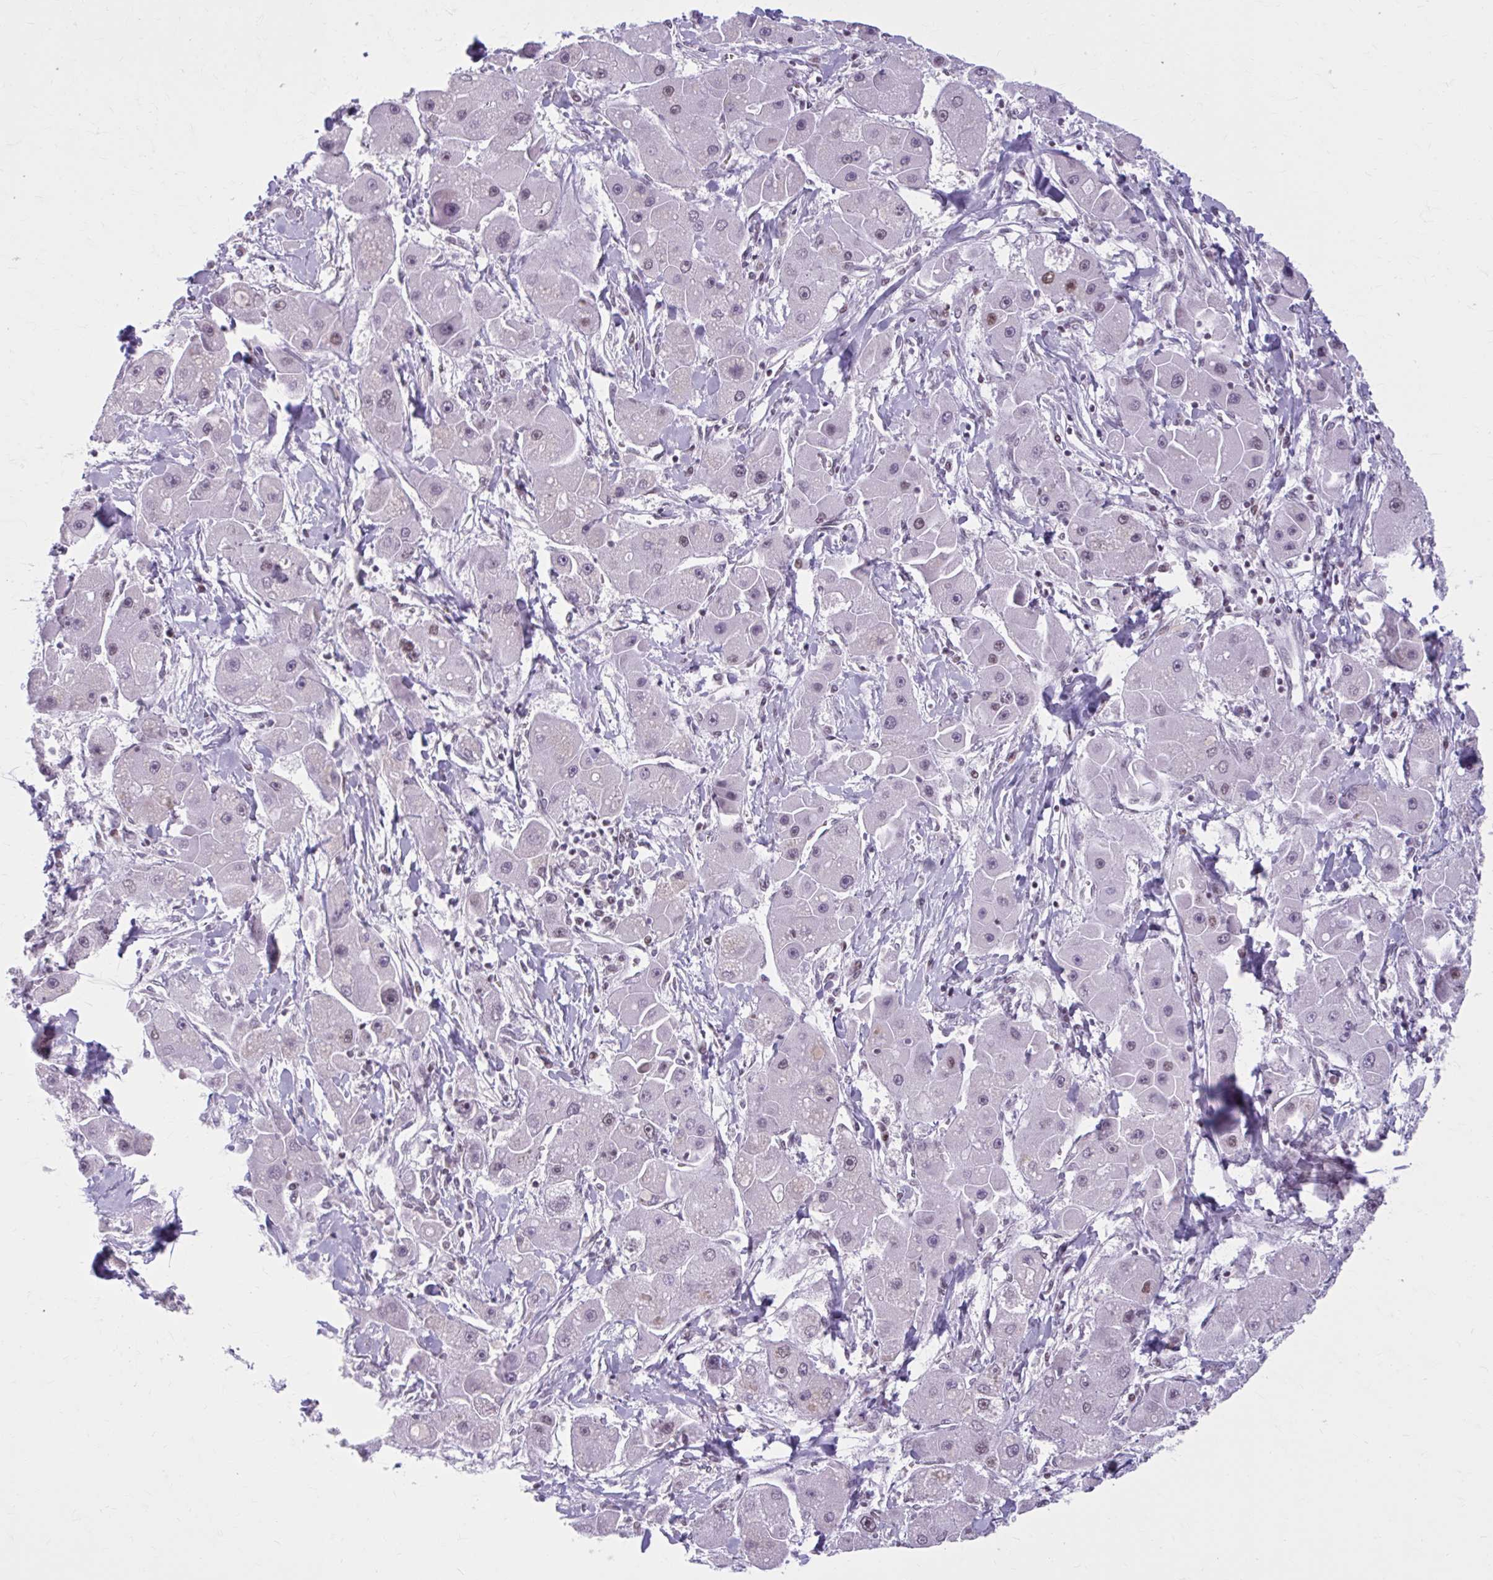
{"staining": {"intensity": "weak", "quantity": "25%-75%", "location": "nuclear"}, "tissue": "liver cancer", "cell_type": "Tumor cells", "image_type": "cancer", "snomed": [{"axis": "morphology", "description": "Carcinoma, Hepatocellular, NOS"}, {"axis": "topography", "description": "Liver"}], "caption": "An immunohistochemistry histopathology image of tumor tissue is shown. Protein staining in brown shows weak nuclear positivity in liver hepatocellular carcinoma within tumor cells. (DAB = brown stain, brightfield microscopy at high magnification).", "gene": "PABIR1", "patient": {"sex": "male", "age": 24}}